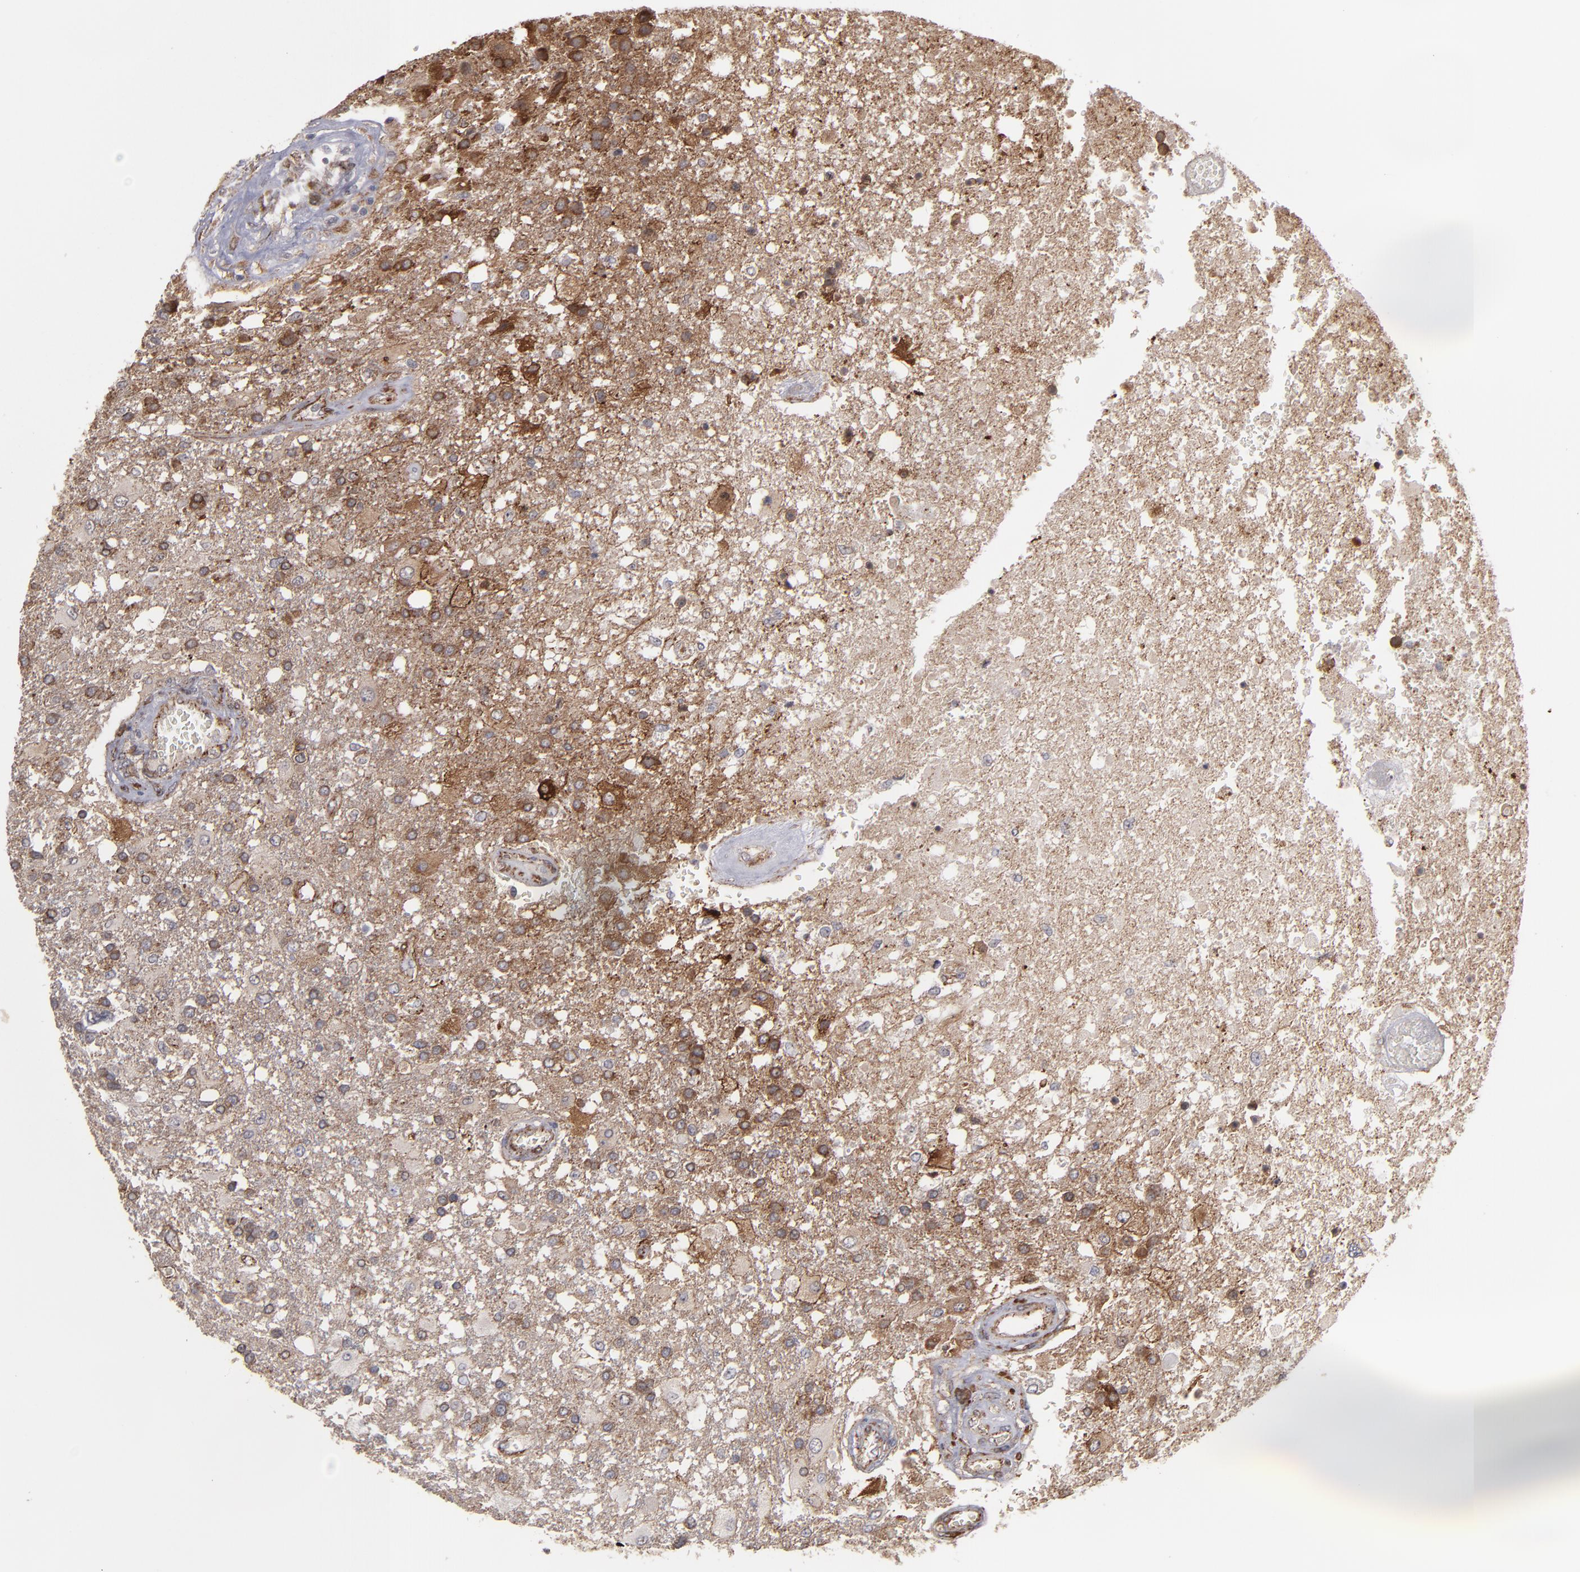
{"staining": {"intensity": "moderate", "quantity": ">75%", "location": "cytoplasmic/membranous"}, "tissue": "glioma", "cell_type": "Tumor cells", "image_type": "cancer", "snomed": [{"axis": "morphology", "description": "Glioma, malignant, High grade"}, {"axis": "topography", "description": "Cerebral cortex"}], "caption": "Glioma was stained to show a protein in brown. There is medium levels of moderate cytoplasmic/membranous positivity in about >75% of tumor cells.", "gene": "TJP1", "patient": {"sex": "male", "age": 79}}